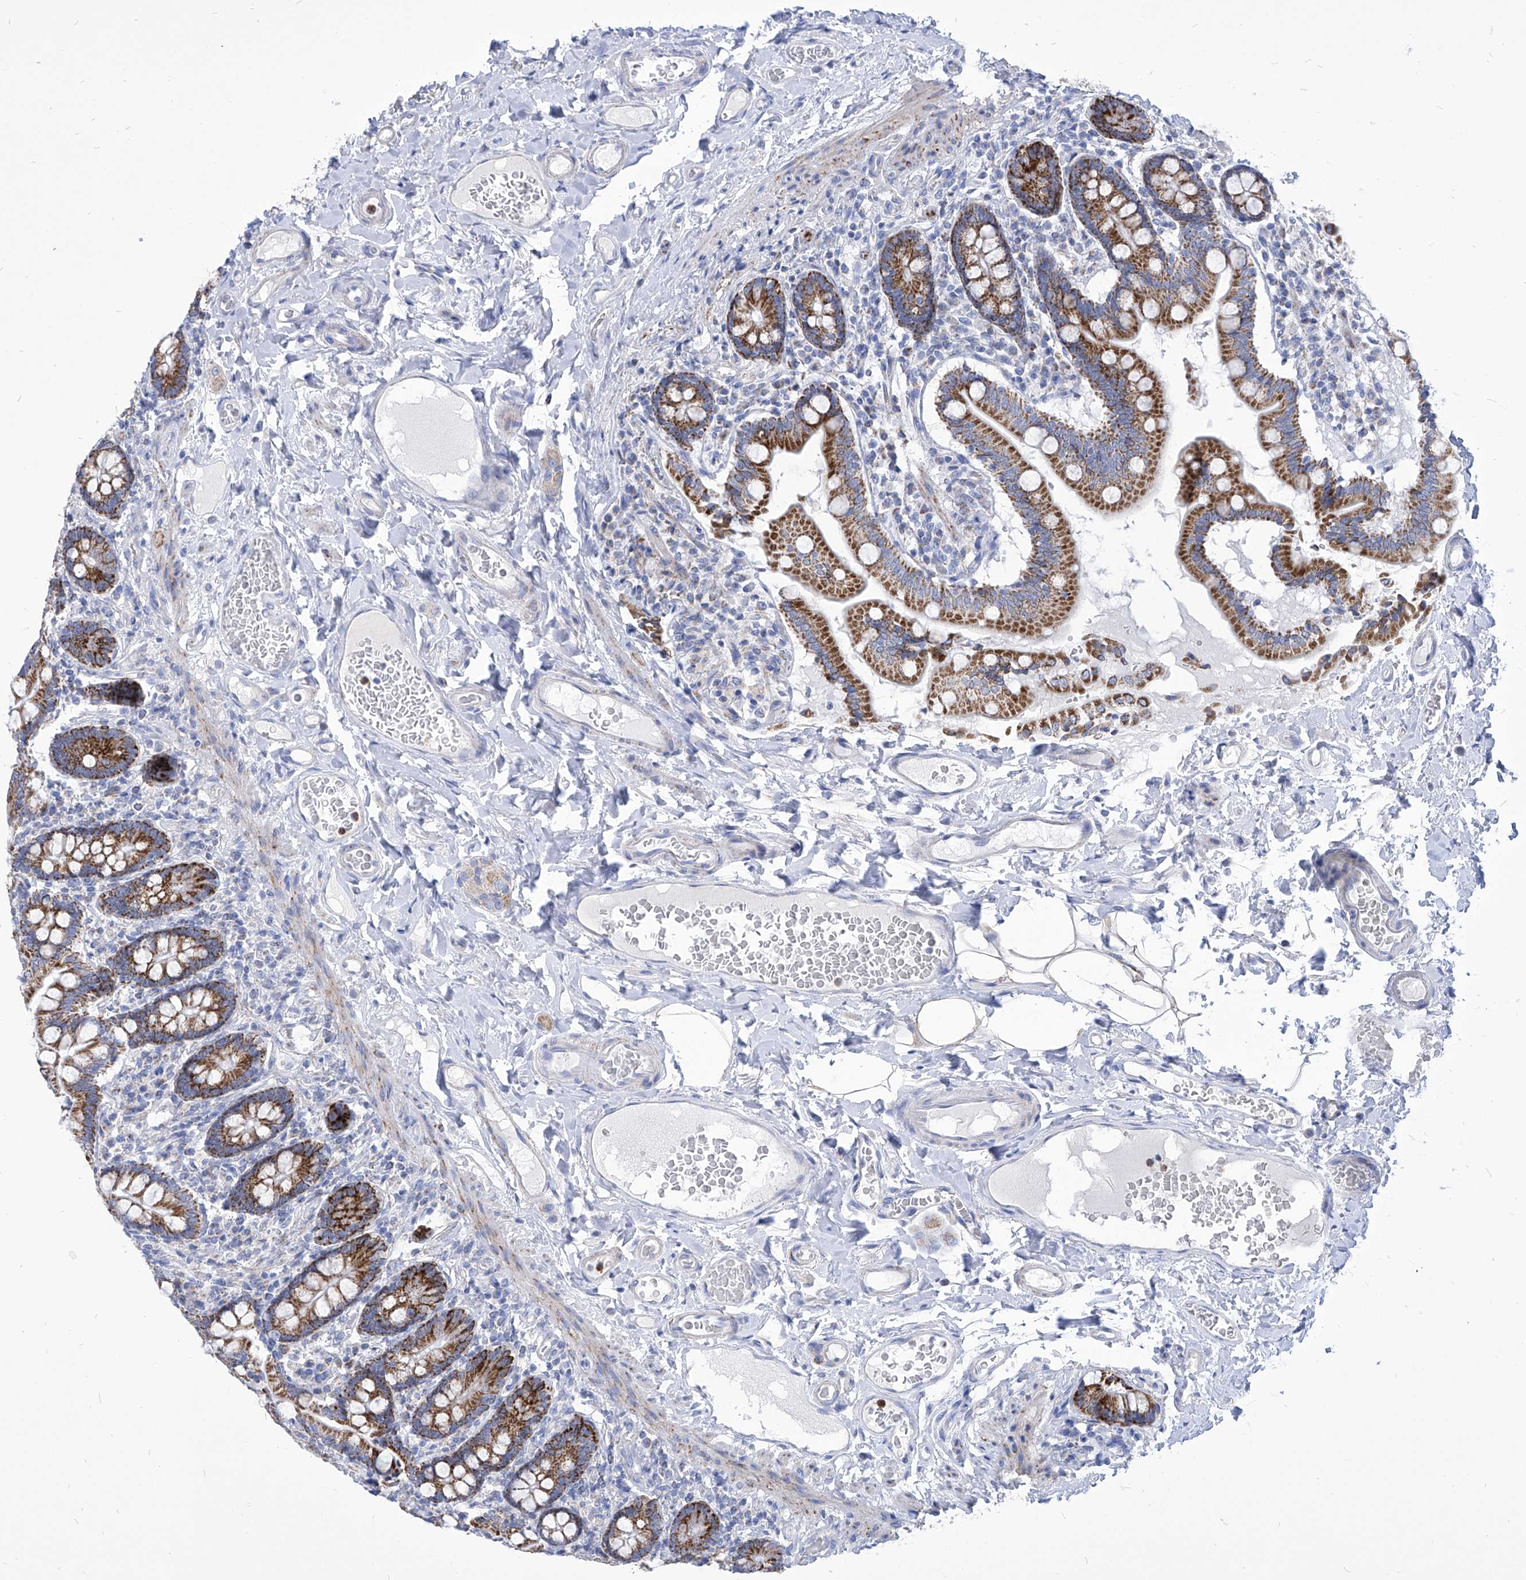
{"staining": {"intensity": "strong", "quantity": ">75%", "location": "cytoplasmic/membranous"}, "tissue": "small intestine", "cell_type": "Glandular cells", "image_type": "normal", "snomed": [{"axis": "morphology", "description": "Normal tissue, NOS"}, {"axis": "topography", "description": "Small intestine"}], "caption": "Benign small intestine was stained to show a protein in brown. There is high levels of strong cytoplasmic/membranous staining in approximately >75% of glandular cells. The staining was performed using DAB to visualize the protein expression in brown, while the nuclei were stained in blue with hematoxylin (Magnification: 20x).", "gene": "COQ3", "patient": {"sex": "female", "age": 64}}